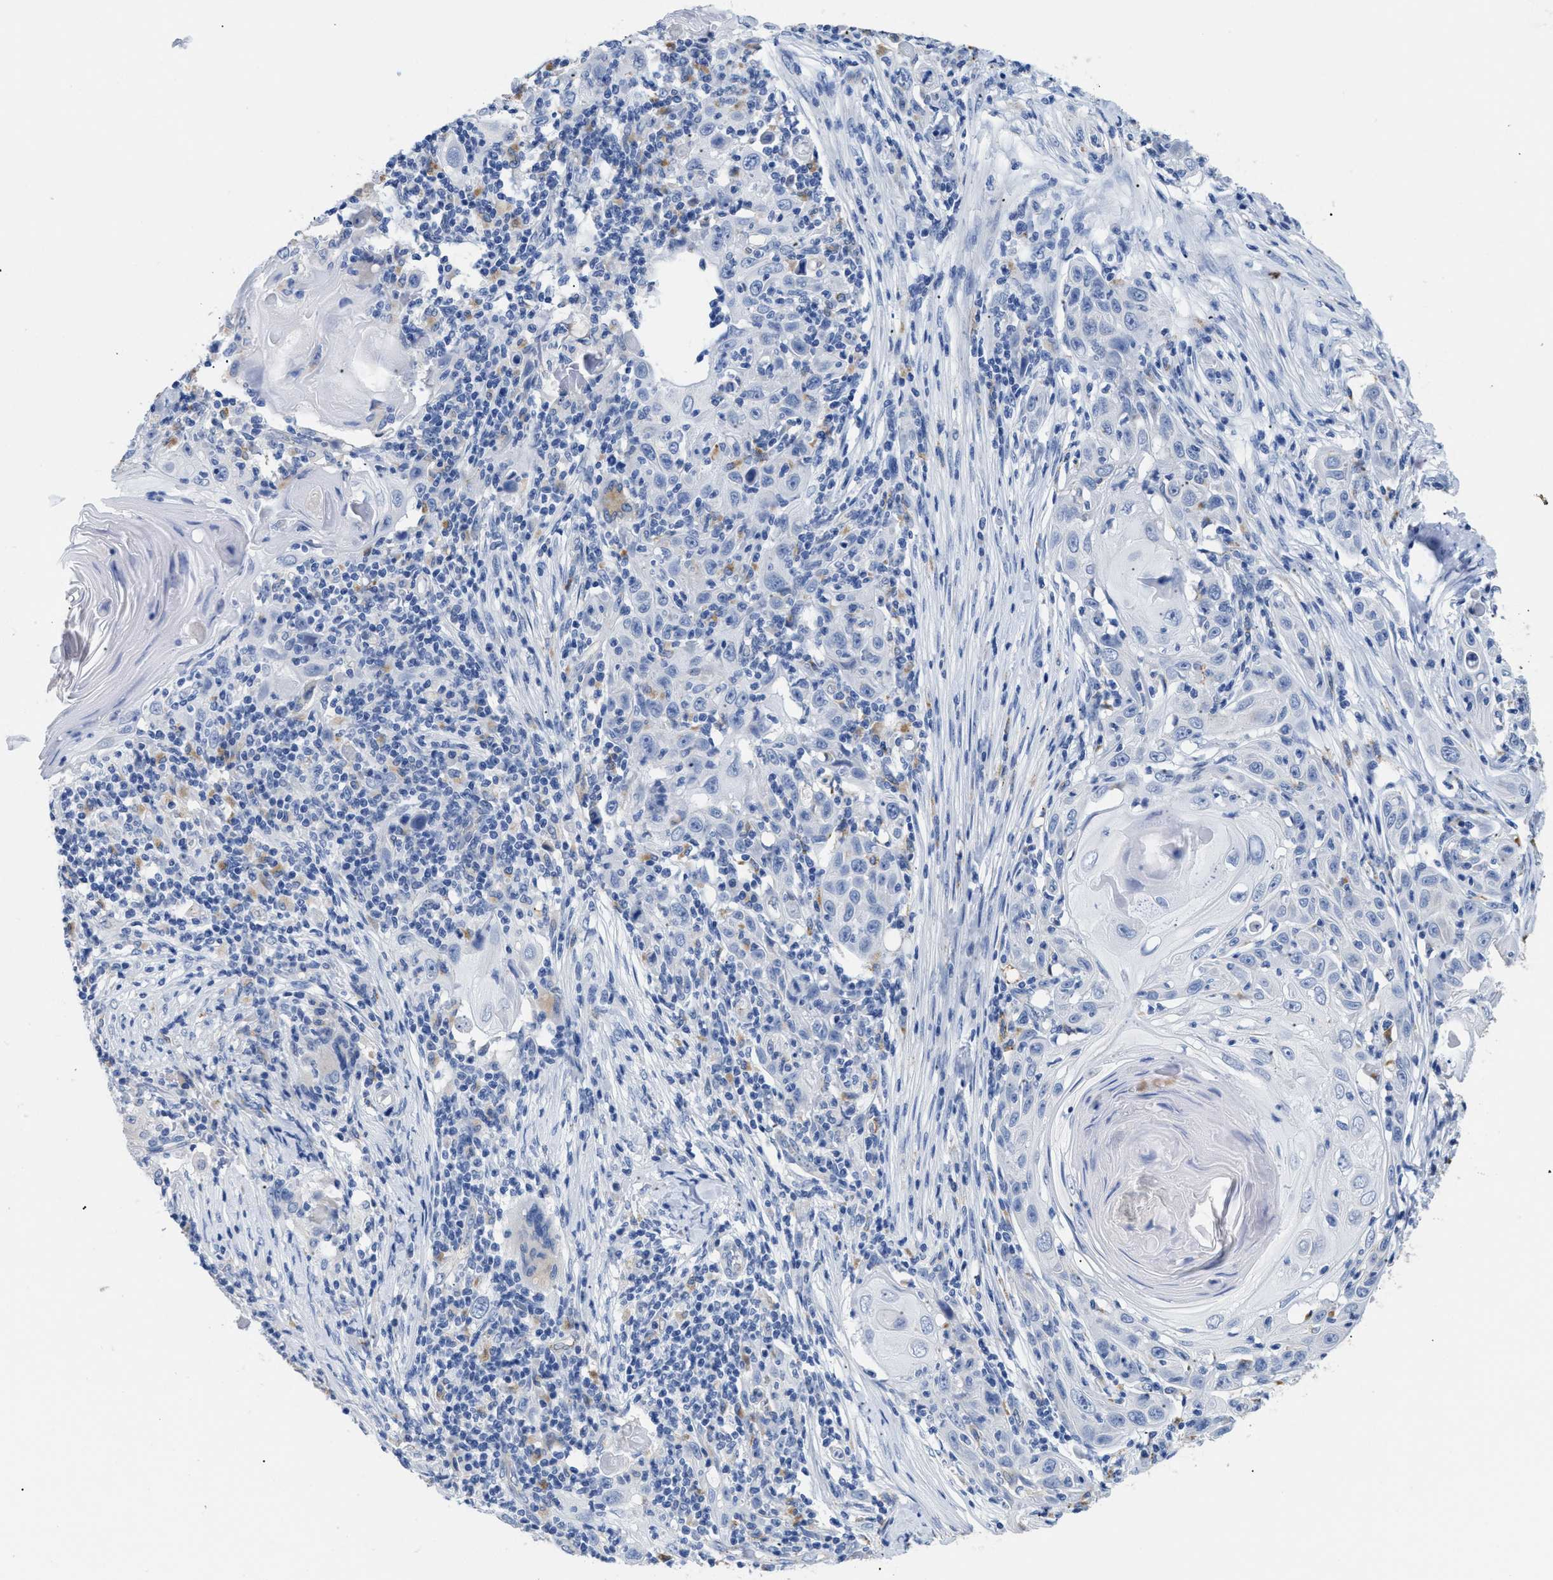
{"staining": {"intensity": "negative", "quantity": "none", "location": "none"}, "tissue": "skin cancer", "cell_type": "Tumor cells", "image_type": "cancer", "snomed": [{"axis": "morphology", "description": "Squamous cell carcinoma, NOS"}, {"axis": "topography", "description": "Skin"}], "caption": "Human squamous cell carcinoma (skin) stained for a protein using immunohistochemistry (IHC) reveals no positivity in tumor cells.", "gene": "APOBEC2", "patient": {"sex": "female", "age": 88}}